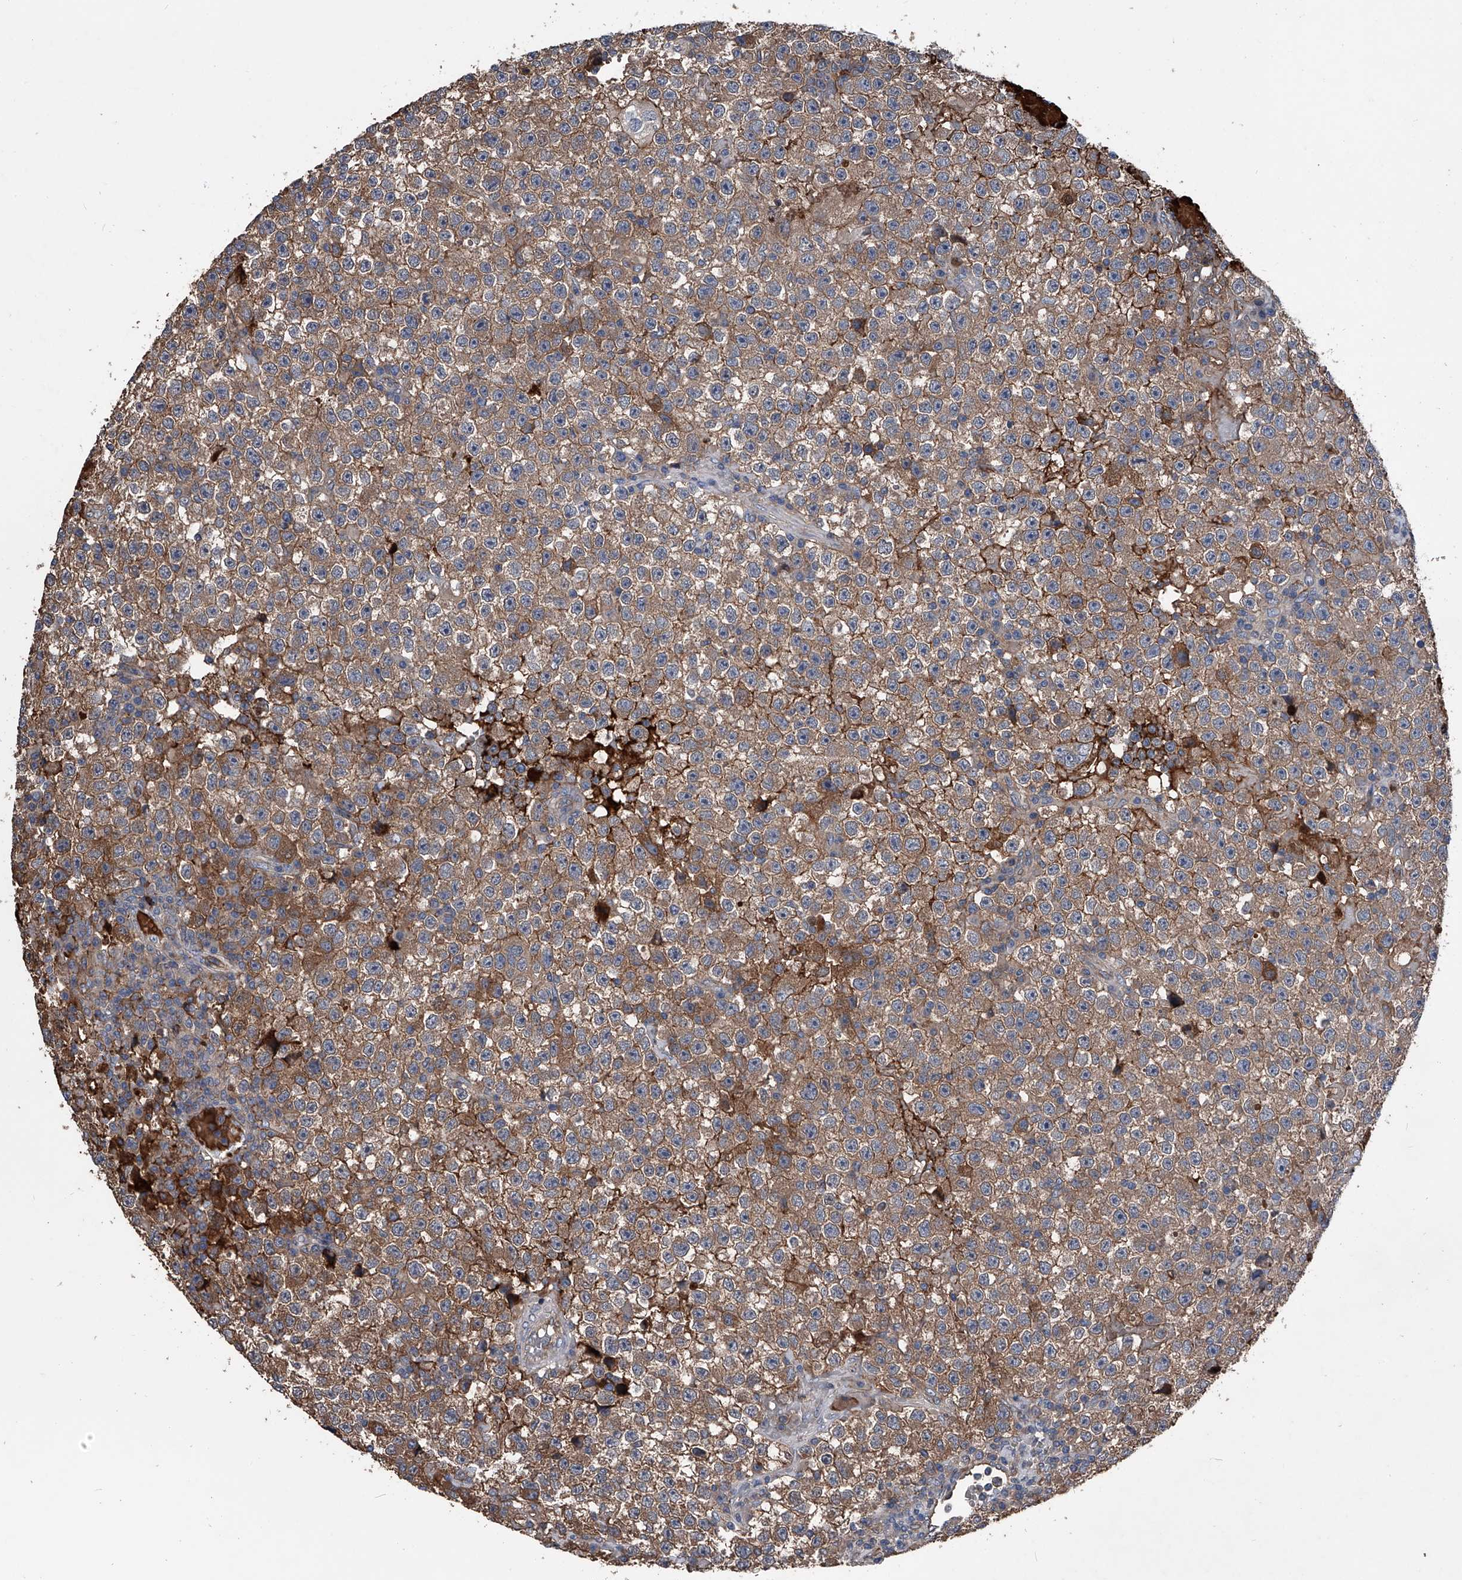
{"staining": {"intensity": "moderate", "quantity": ">75%", "location": "cytoplasmic/membranous"}, "tissue": "testis cancer", "cell_type": "Tumor cells", "image_type": "cancer", "snomed": [{"axis": "morphology", "description": "Seminoma, NOS"}, {"axis": "topography", "description": "Testis"}], "caption": "Moderate cytoplasmic/membranous staining is identified in approximately >75% of tumor cells in testis cancer.", "gene": "KIF13A", "patient": {"sex": "male", "age": 22}}